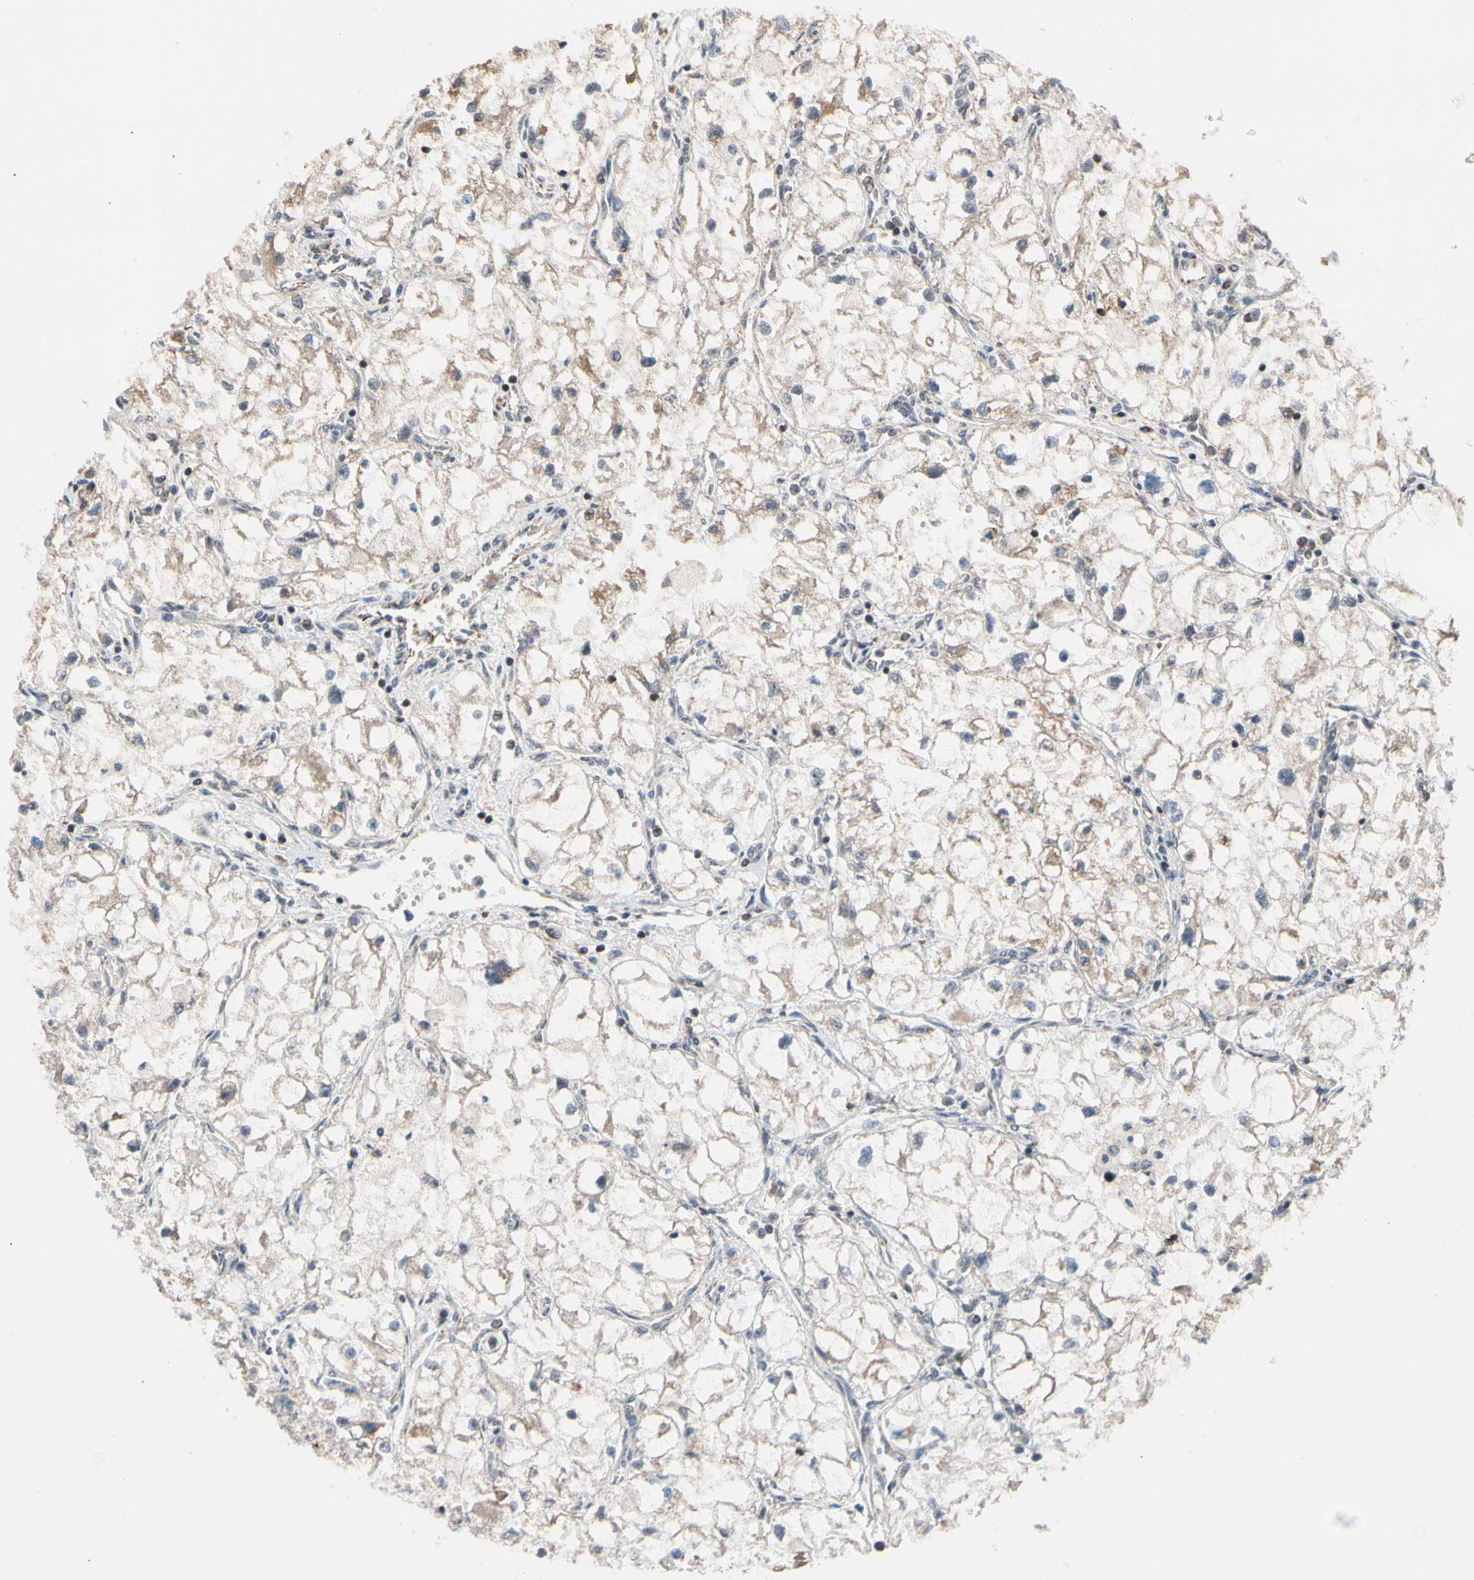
{"staining": {"intensity": "weak", "quantity": "25%-75%", "location": "cytoplasmic/membranous"}, "tissue": "renal cancer", "cell_type": "Tumor cells", "image_type": "cancer", "snomed": [{"axis": "morphology", "description": "Adenocarcinoma, NOS"}, {"axis": "topography", "description": "Kidney"}], "caption": "Protein staining of renal adenocarcinoma tissue demonstrates weak cytoplasmic/membranous expression in about 25%-75% of tumor cells.", "gene": "KHDC4", "patient": {"sex": "female", "age": 70}}